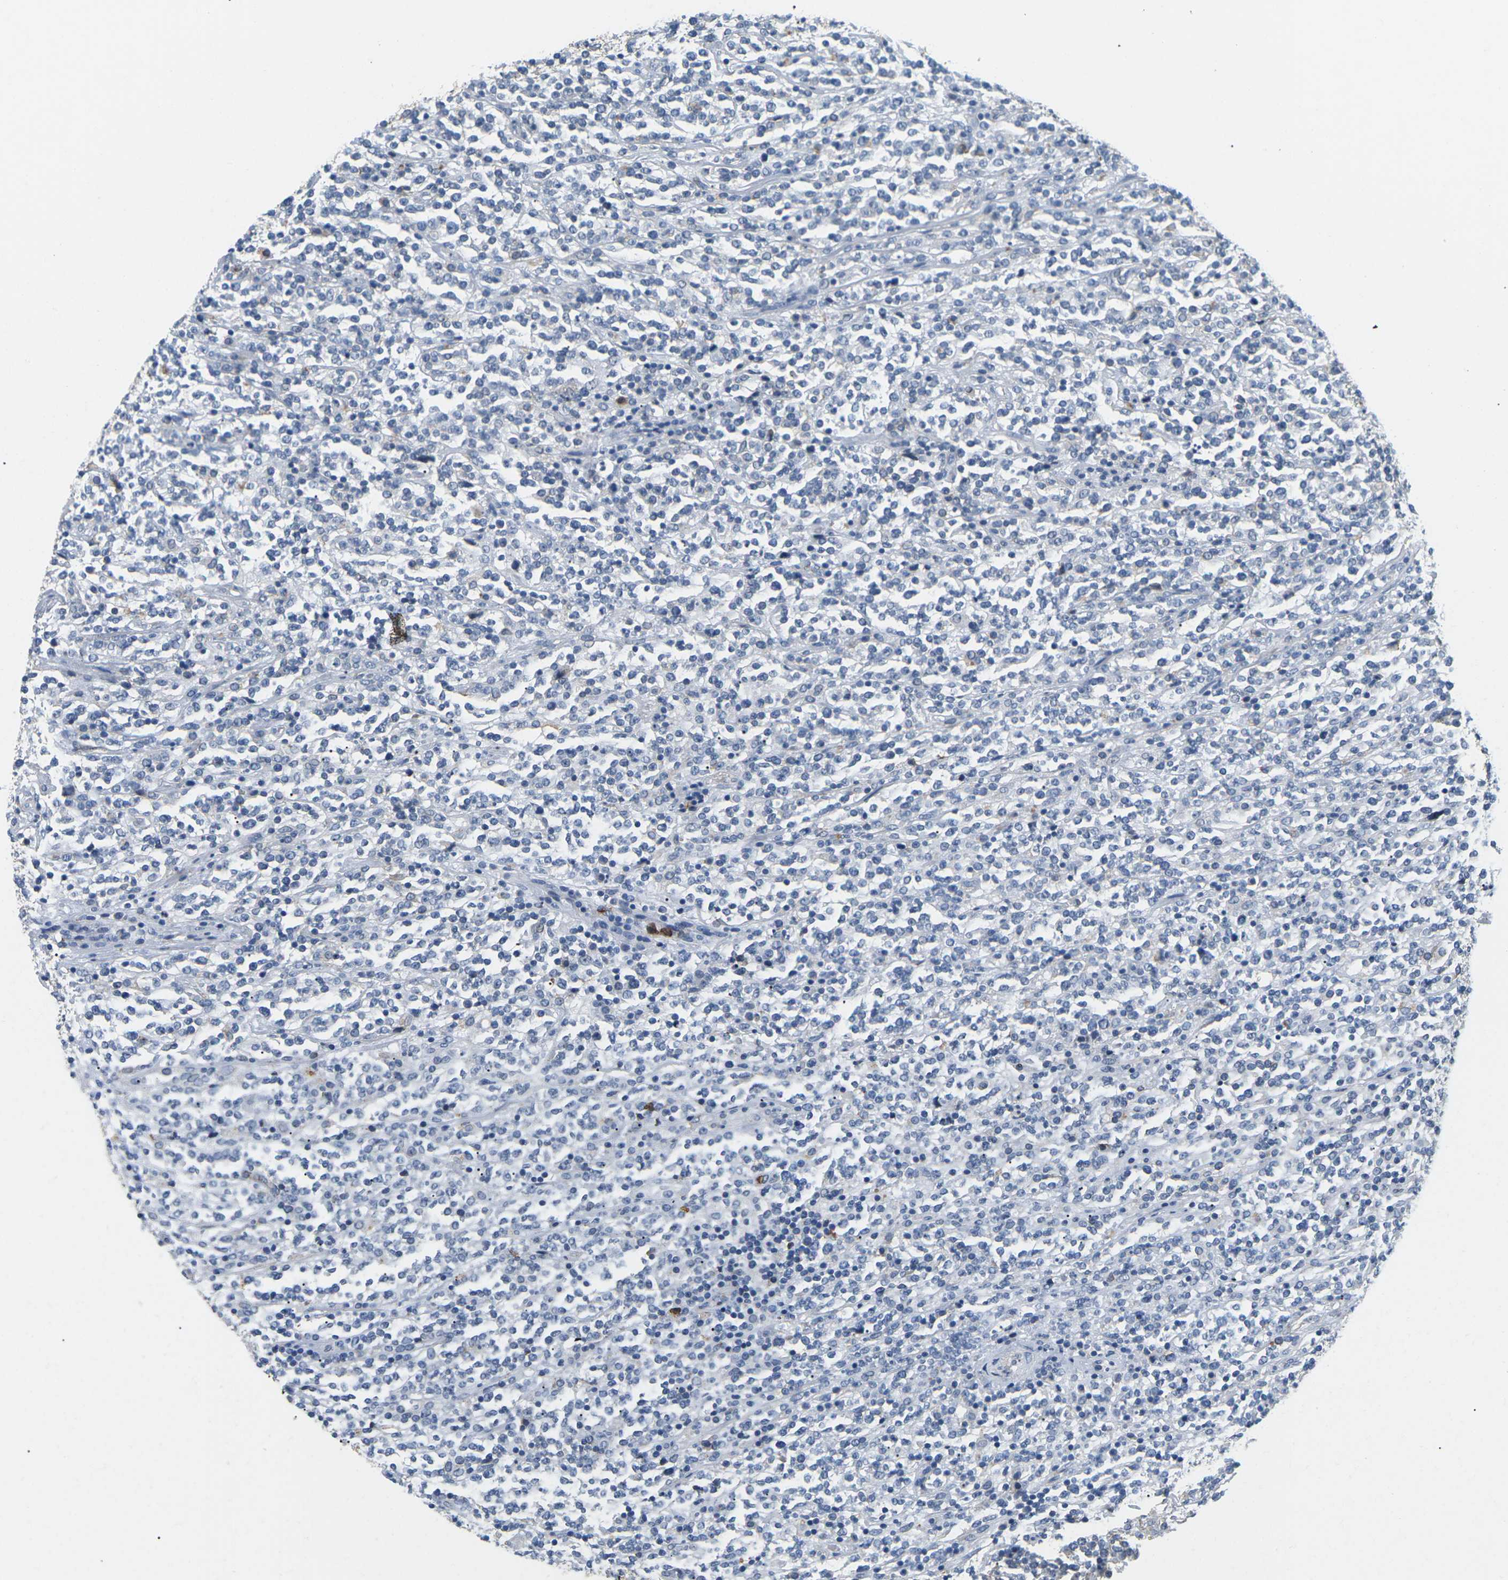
{"staining": {"intensity": "negative", "quantity": "none", "location": "none"}, "tissue": "lymphoma", "cell_type": "Tumor cells", "image_type": "cancer", "snomed": [{"axis": "morphology", "description": "Malignant lymphoma, non-Hodgkin's type, High grade"}, {"axis": "topography", "description": "Soft tissue"}], "caption": "IHC of malignant lymphoma, non-Hodgkin's type (high-grade) displays no expression in tumor cells. The staining was performed using DAB (3,3'-diaminobenzidine) to visualize the protein expression in brown, while the nuclei were stained in blue with hematoxylin (Magnification: 20x).", "gene": "ADM", "patient": {"sex": "male", "age": 18}}